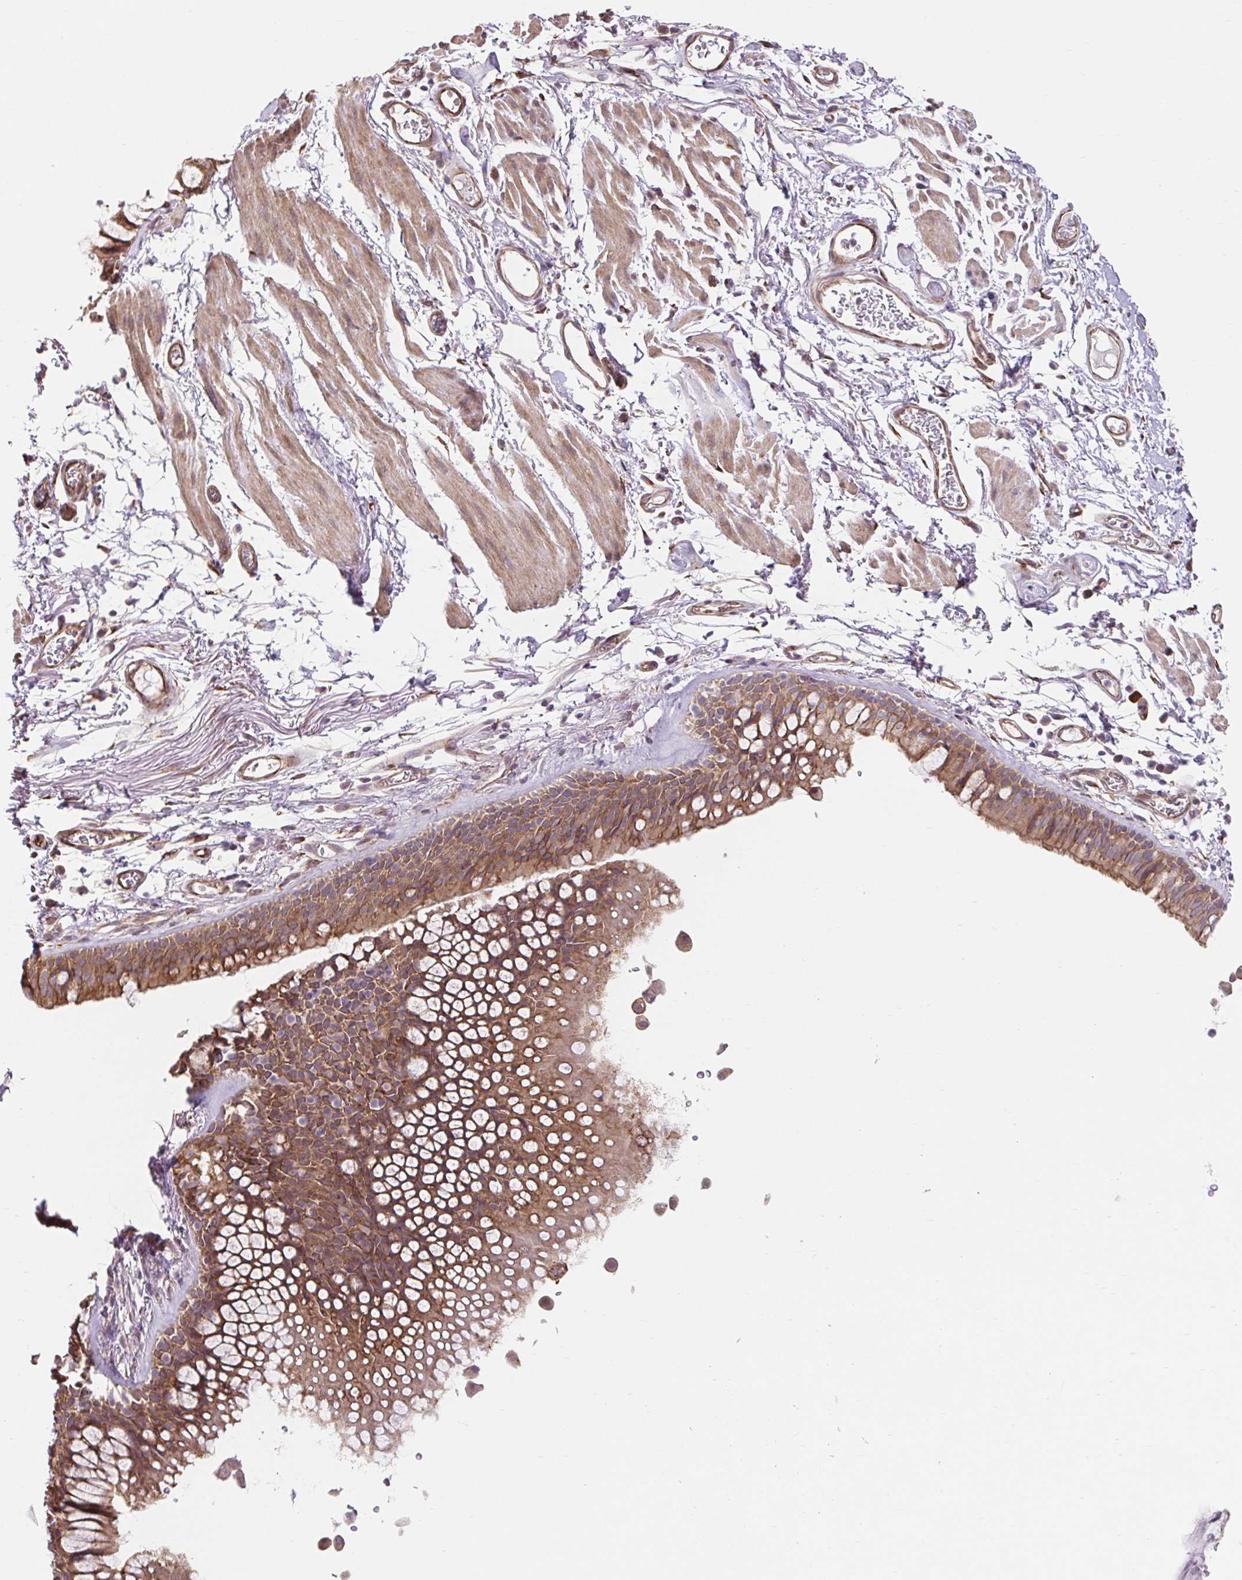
{"staining": {"intensity": "moderate", "quantity": ">75%", "location": "cytoplasmic/membranous"}, "tissue": "bronchus", "cell_type": "Respiratory epithelial cells", "image_type": "normal", "snomed": [{"axis": "morphology", "description": "Normal tissue, NOS"}, {"axis": "topography", "description": "Cartilage tissue"}, {"axis": "topography", "description": "Bronchus"}], "caption": "Brown immunohistochemical staining in benign bronchus exhibits moderate cytoplasmic/membranous staining in about >75% of respiratory epithelial cells. (DAB IHC with brightfield microscopy, high magnification).", "gene": "LYPD5", "patient": {"sex": "female", "age": 79}}